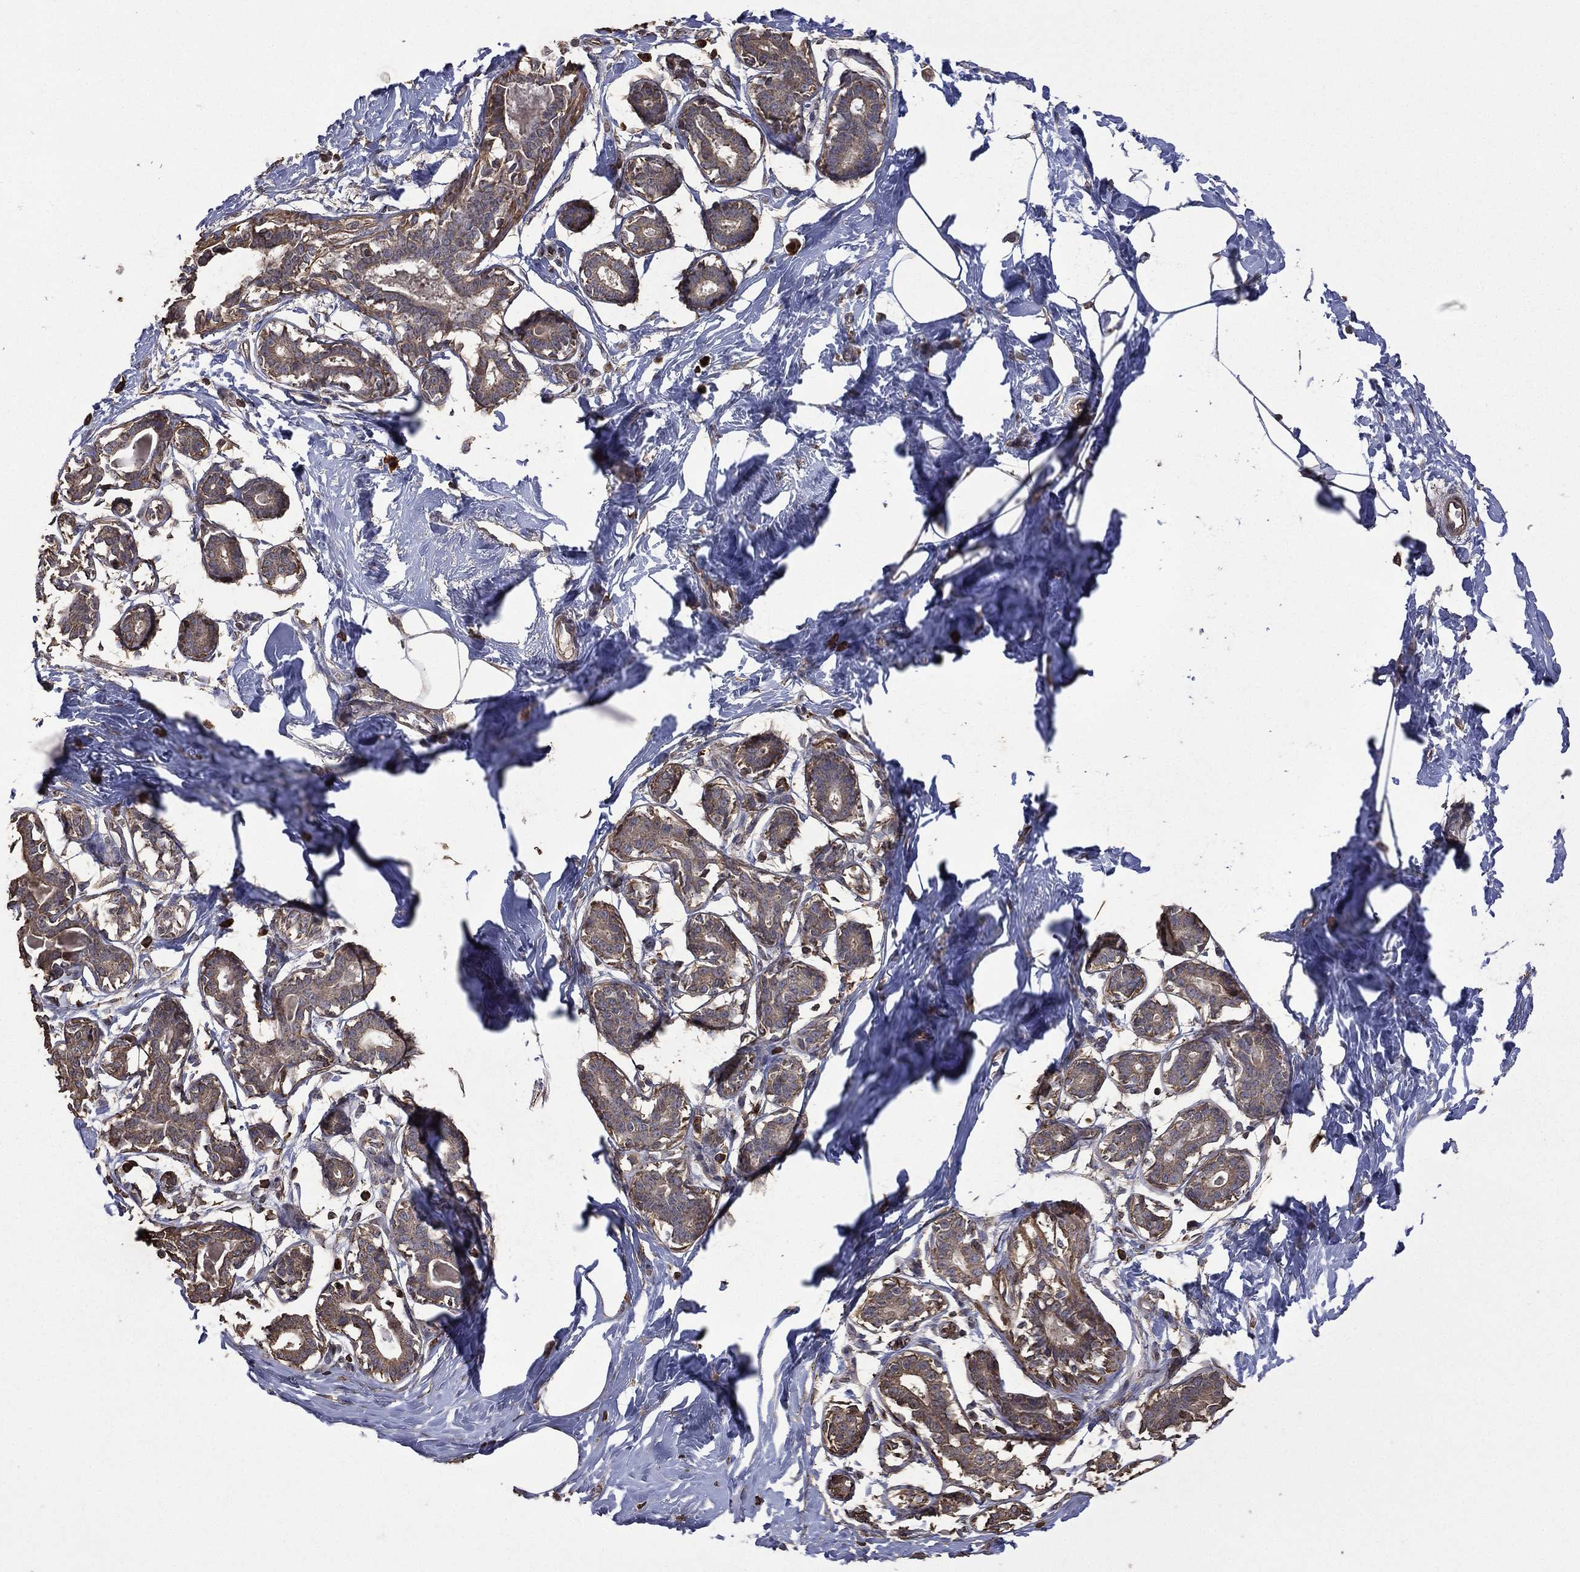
{"staining": {"intensity": "negative", "quantity": "none", "location": "none"}, "tissue": "breast", "cell_type": "Adipocytes", "image_type": "normal", "snomed": [{"axis": "morphology", "description": "Normal tissue, NOS"}, {"axis": "morphology", "description": "Lobular carcinoma, in situ"}, {"axis": "topography", "description": "Breast"}], "caption": "Breast stained for a protein using immunohistochemistry (IHC) demonstrates no staining adipocytes.", "gene": "METTL27", "patient": {"sex": "female", "age": 35}}